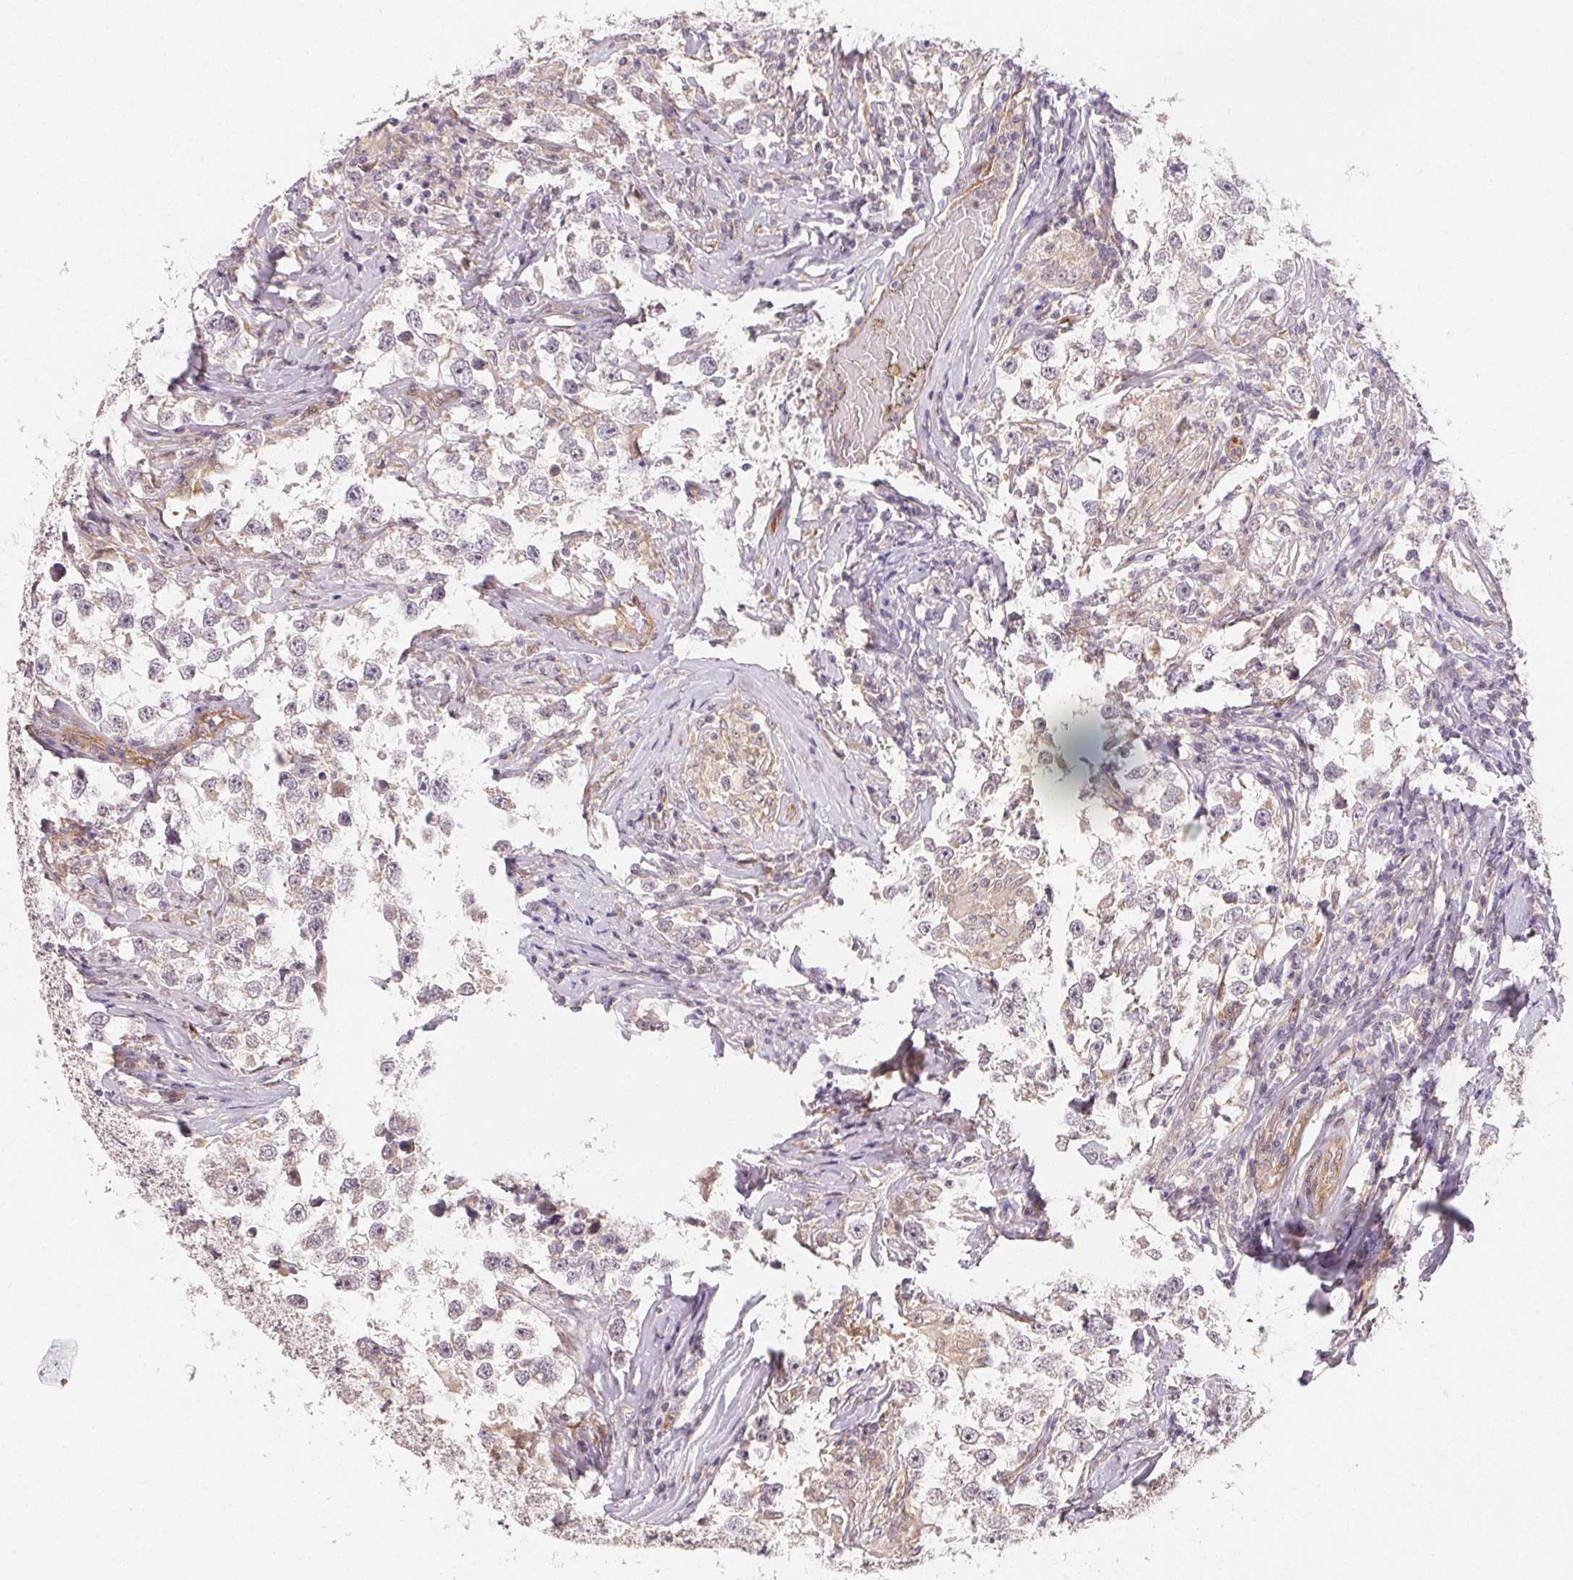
{"staining": {"intensity": "negative", "quantity": "none", "location": "none"}, "tissue": "testis cancer", "cell_type": "Tumor cells", "image_type": "cancer", "snomed": [{"axis": "morphology", "description": "Seminoma, NOS"}, {"axis": "topography", "description": "Testis"}], "caption": "Testis cancer (seminoma) was stained to show a protein in brown. There is no significant expression in tumor cells.", "gene": "EI24", "patient": {"sex": "male", "age": 46}}